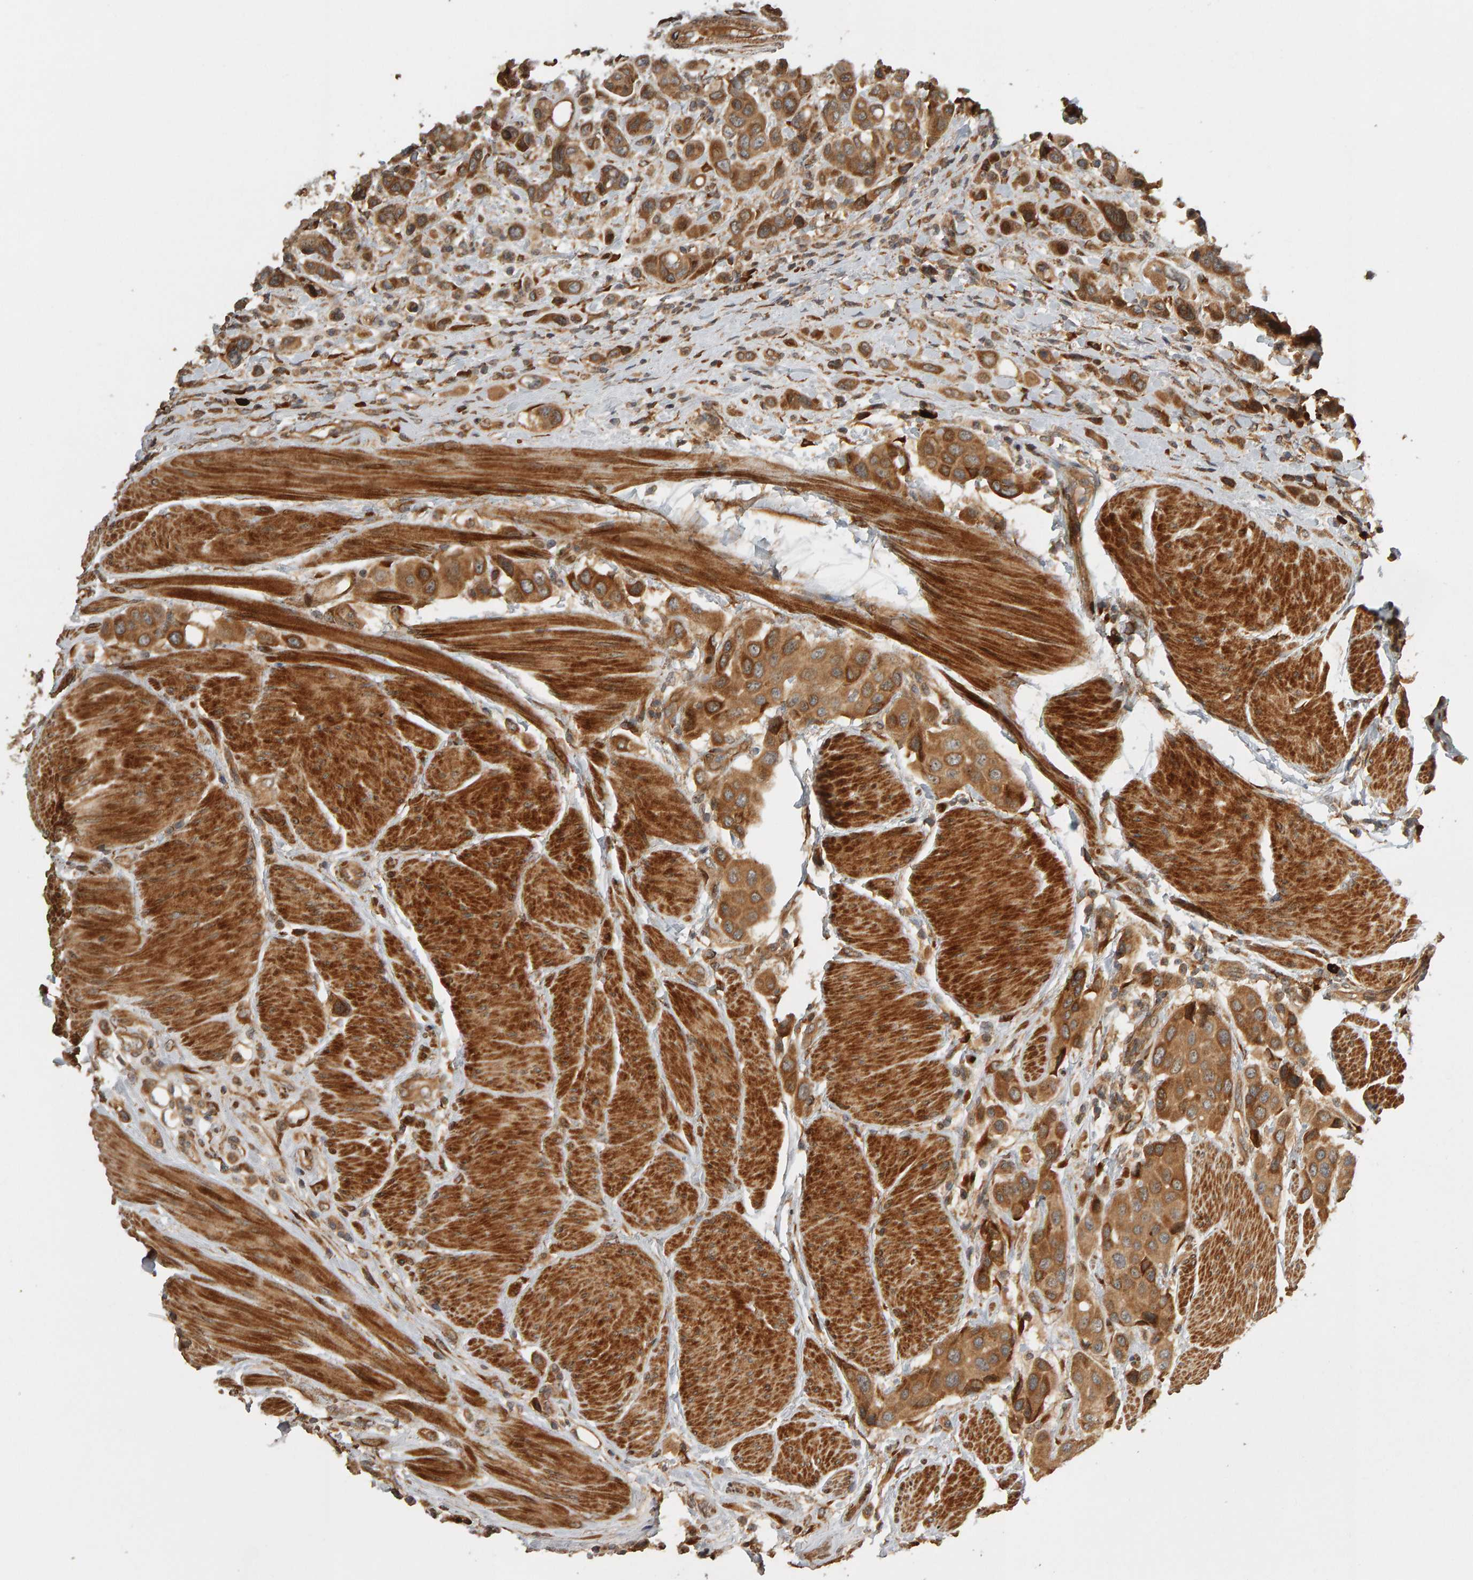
{"staining": {"intensity": "moderate", "quantity": ">75%", "location": "cytoplasmic/membranous"}, "tissue": "urothelial cancer", "cell_type": "Tumor cells", "image_type": "cancer", "snomed": [{"axis": "morphology", "description": "Urothelial carcinoma, High grade"}, {"axis": "topography", "description": "Urinary bladder"}], "caption": "Brown immunohistochemical staining in human high-grade urothelial carcinoma displays moderate cytoplasmic/membranous staining in about >75% of tumor cells.", "gene": "ZFAND1", "patient": {"sex": "male", "age": 50}}